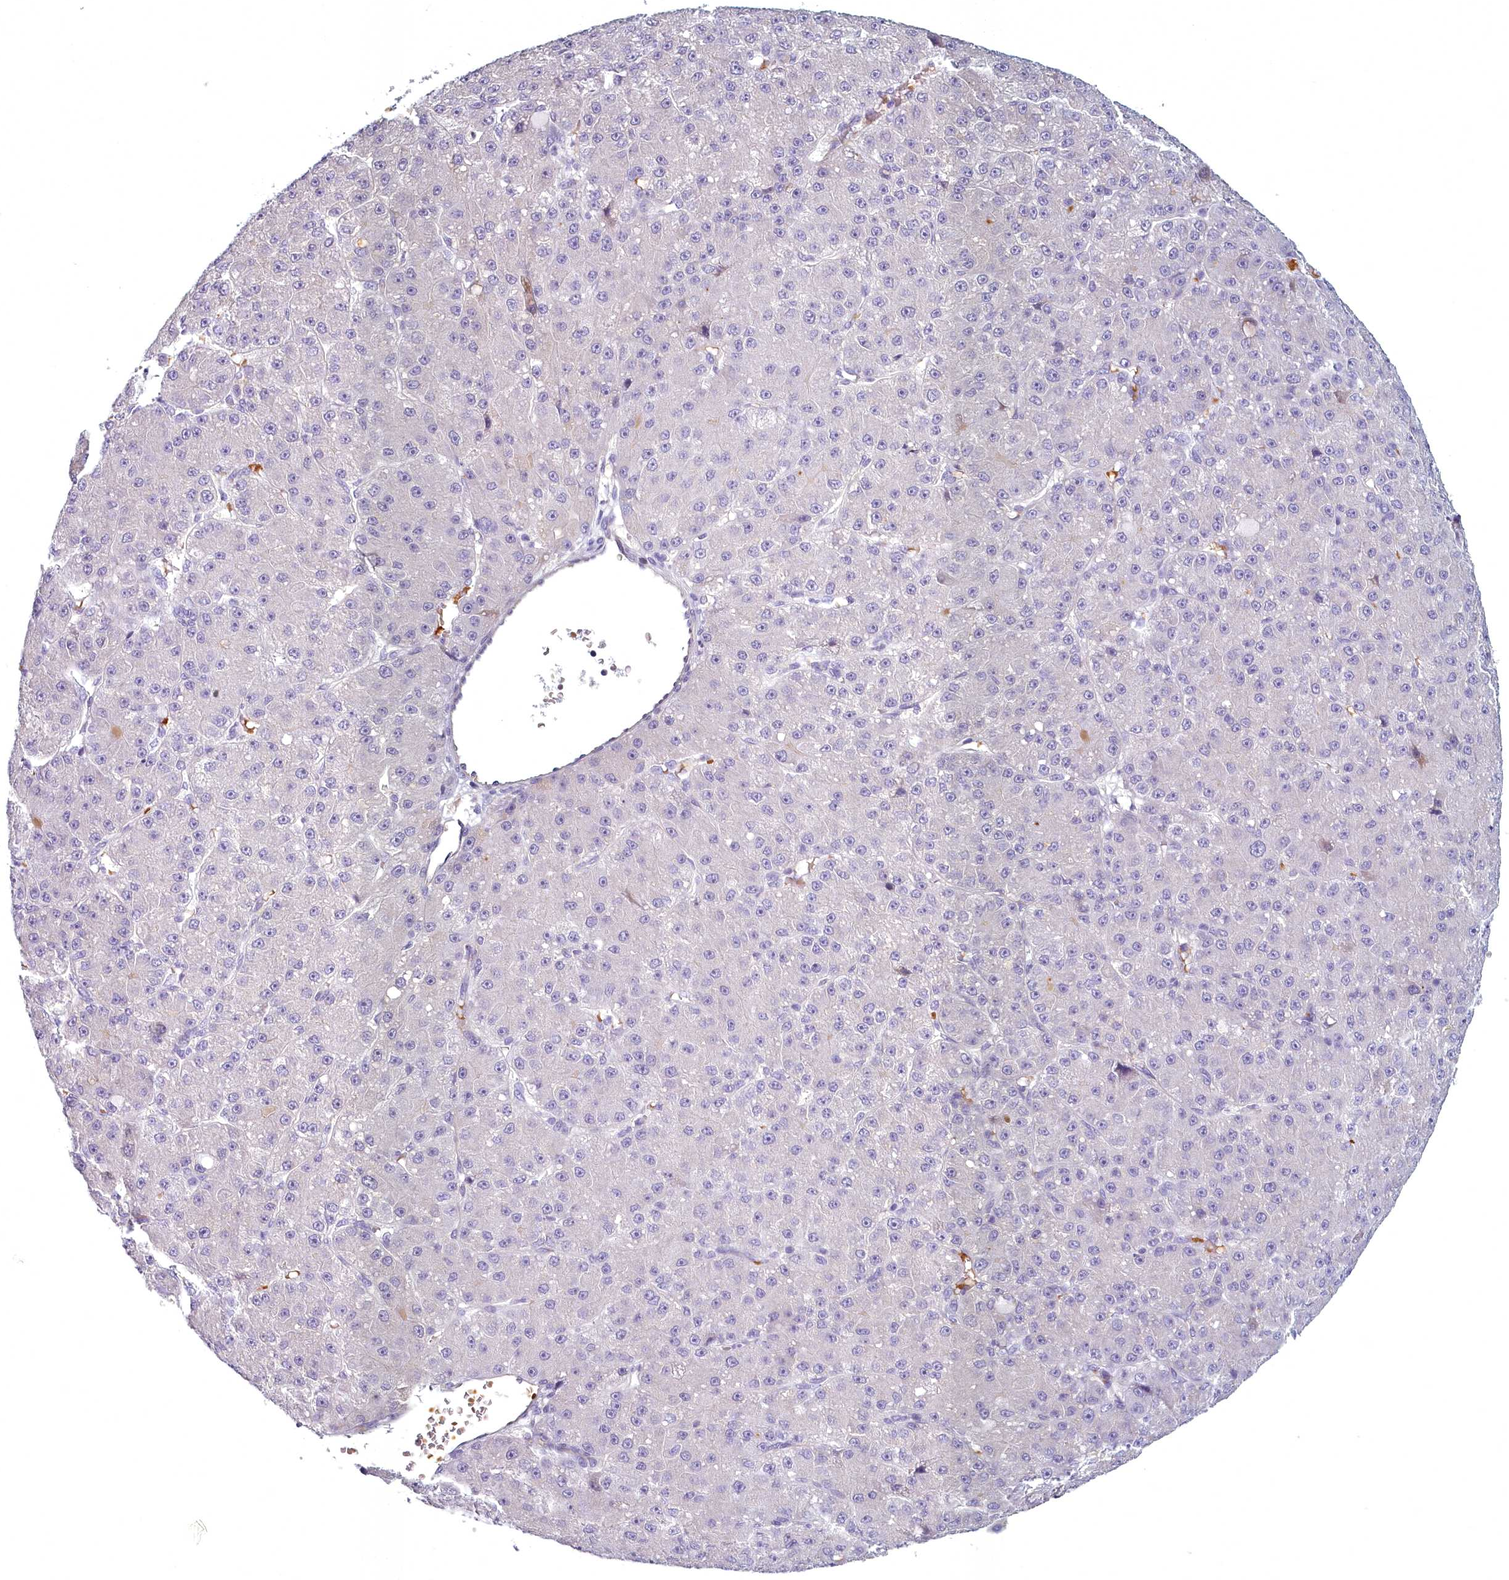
{"staining": {"intensity": "negative", "quantity": "none", "location": "none"}, "tissue": "liver cancer", "cell_type": "Tumor cells", "image_type": "cancer", "snomed": [{"axis": "morphology", "description": "Carcinoma, Hepatocellular, NOS"}, {"axis": "topography", "description": "Liver"}], "caption": "Liver hepatocellular carcinoma was stained to show a protein in brown. There is no significant staining in tumor cells.", "gene": "ARL15", "patient": {"sex": "male", "age": 67}}